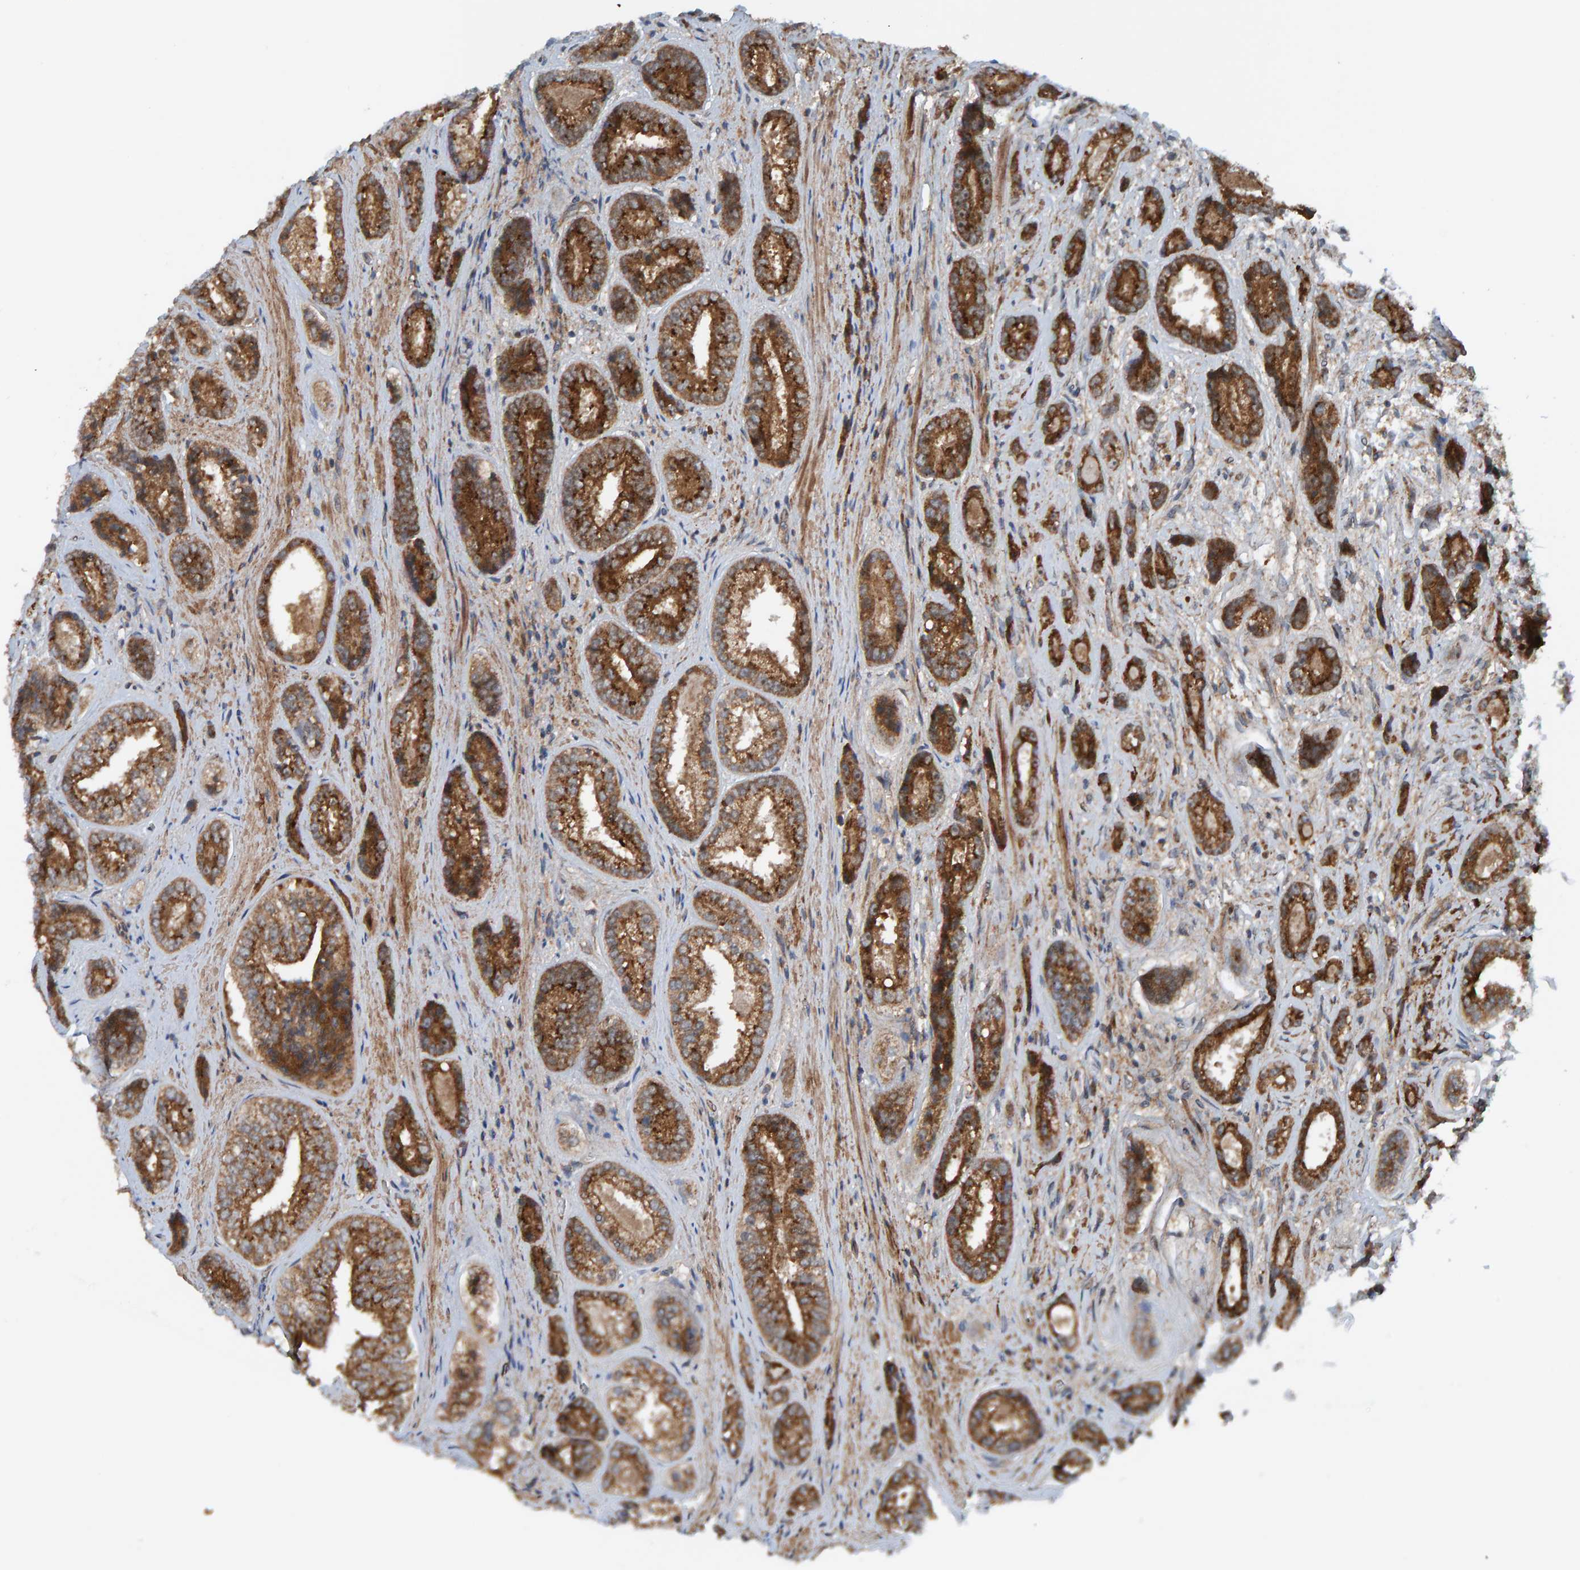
{"staining": {"intensity": "moderate", "quantity": ">75%", "location": "cytoplasmic/membranous"}, "tissue": "prostate cancer", "cell_type": "Tumor cells", "image_type": "cancer", "snomed": [{"axis": "morphology", "description": "Adenocarcinoma, High grade"}, {"axis": "topography", "description": "Prostate"}], "caption": "There is medium levels of moderate cytoplasmic/membranous positivity in tumor cells of adenocarcinoma (high-grade) (prostate), as demonstrated by immunohistochemical staining (brown color).", "gene": "CUEDC1", "patient": {"sex": "male", "age": 61}}